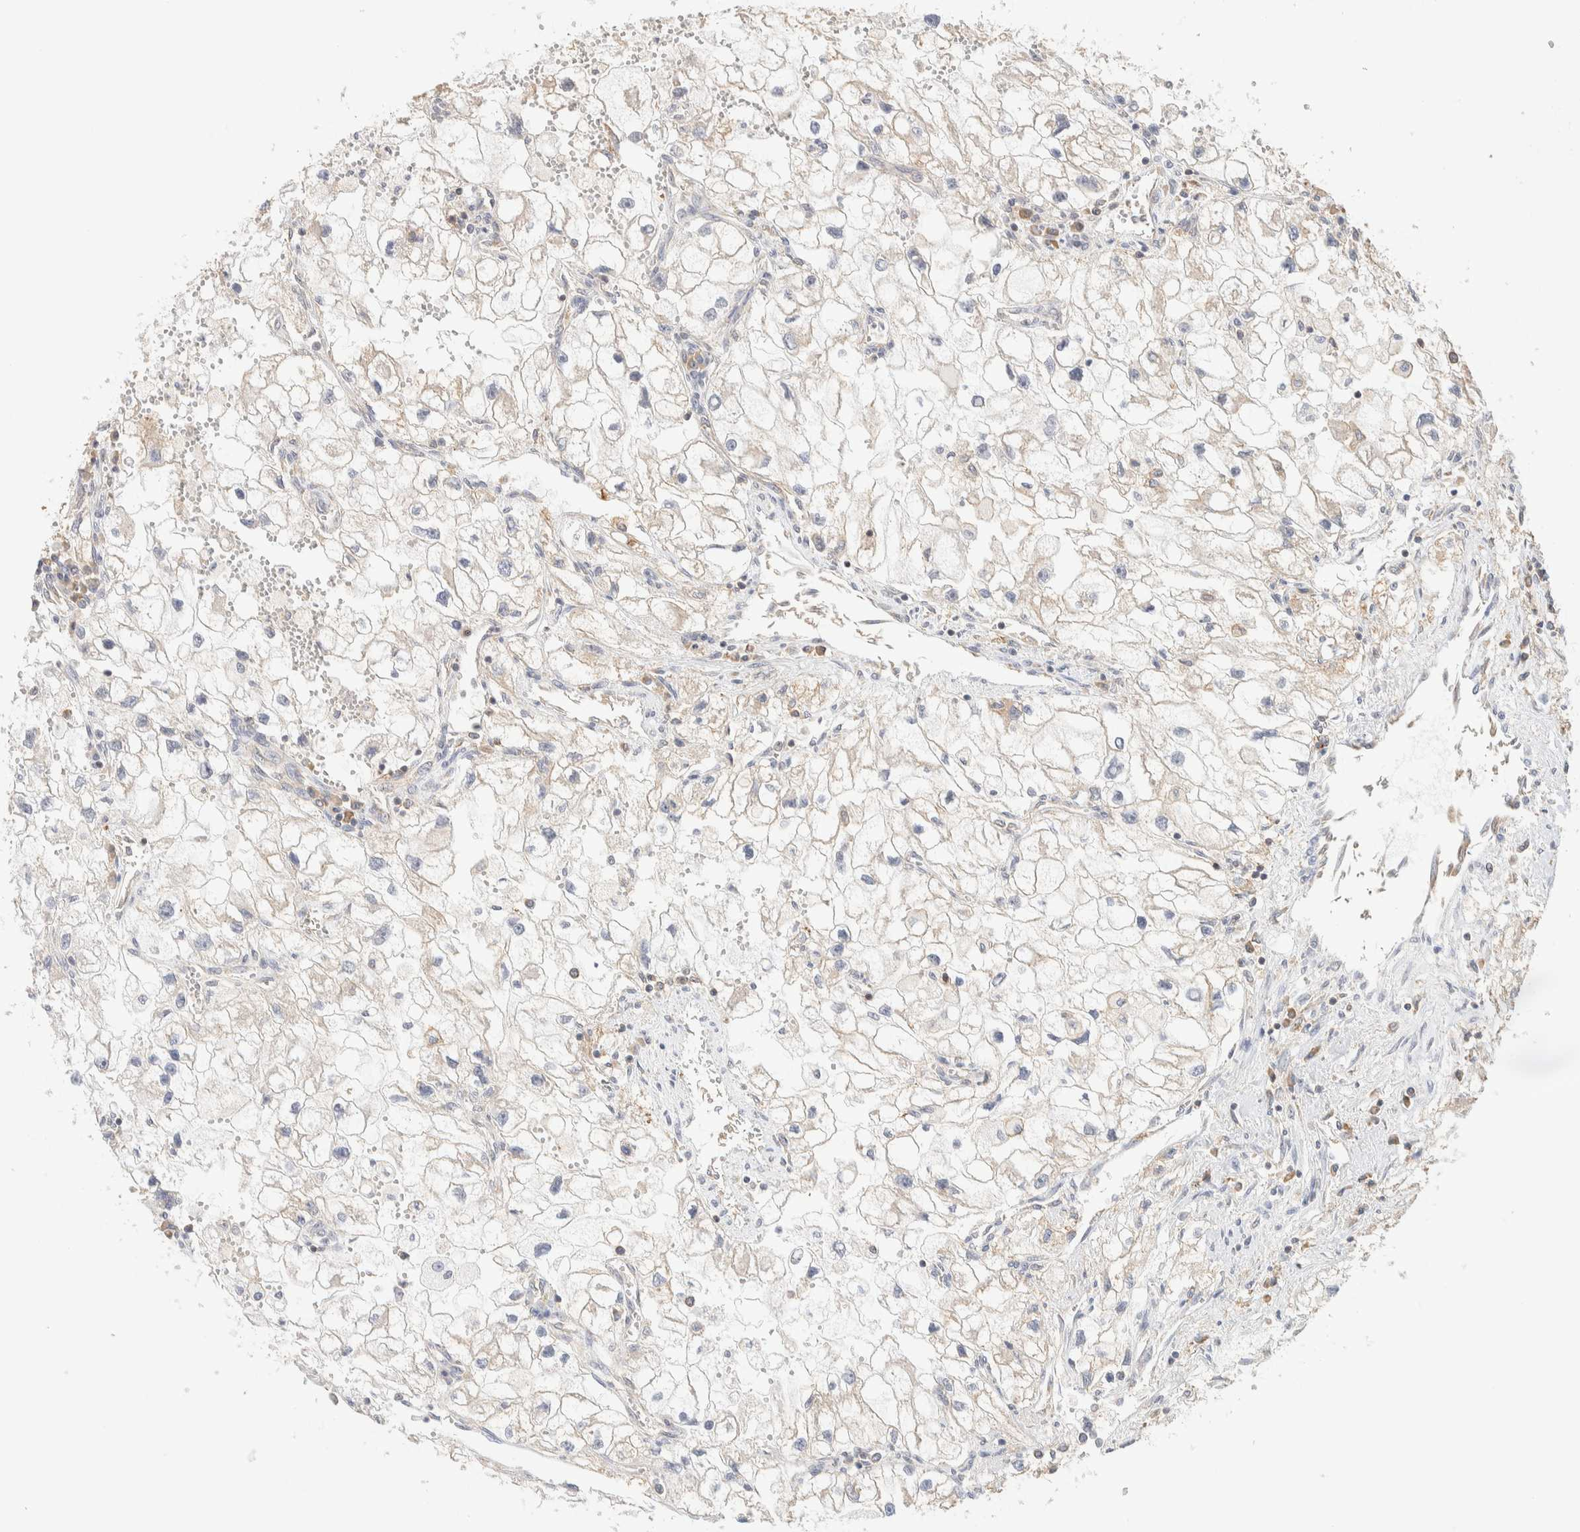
{"staining": {"intensity": "weak", "quantity": "<25%", "location": "cytoplasmic/membranous"}, "tissue": "renal cancer", "cell_type": "Tumor cells", "image_type": "cancer", "snomed": [{"axis": "morphology", "description": "Adenocarcinoma, NOS"}, {"axis": "topography", "description": "Kidney"}], "caption": "Human renal cancer (adenocarcinoma) stained for a protein using immunohistochemistry reveals no staining in tumor cells.", "gene": "TBC1D8B", "patient": {"sex": "female", "age": 70}}